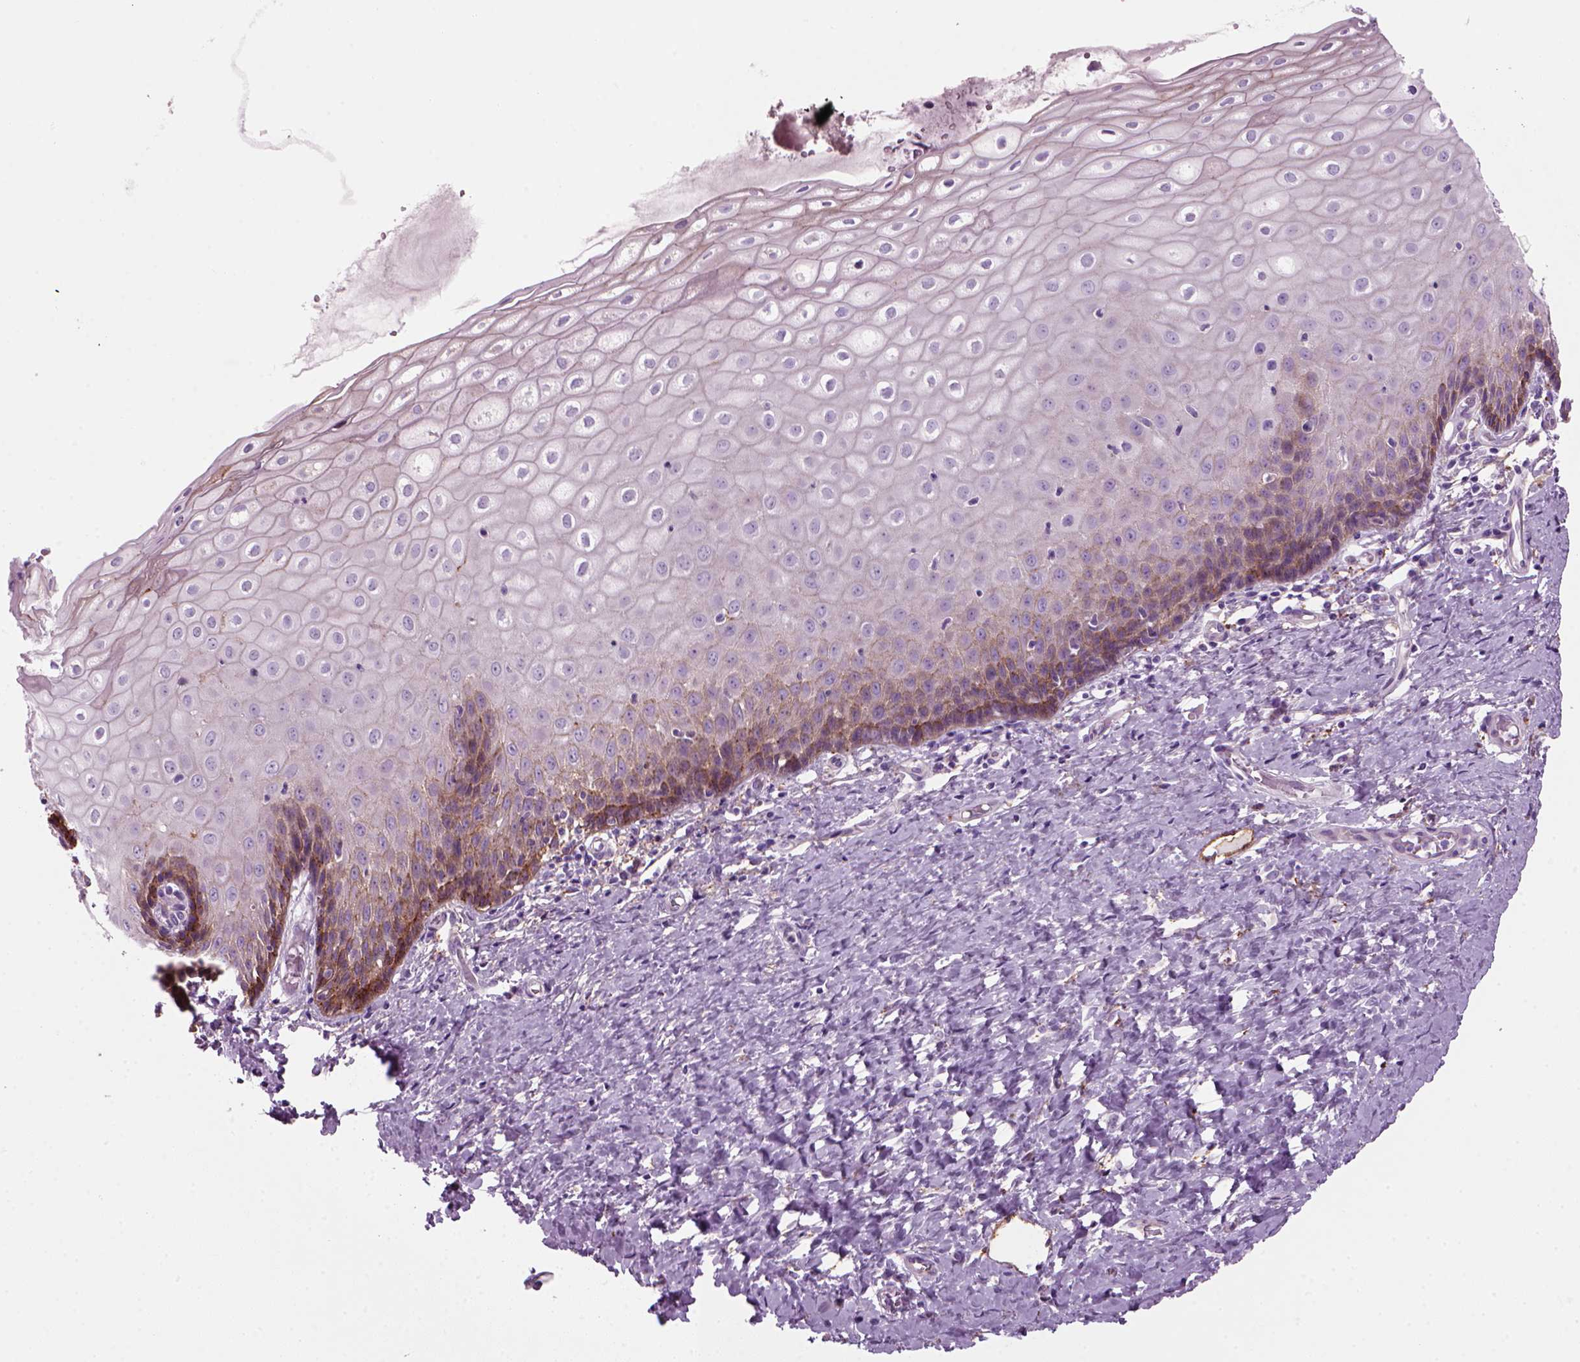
{"staining": {"intensity": "negative", "quantity": "none", "location": "none"}, "tissue": "cervix", "cell_type": "Glandular cells", "image_type": "normal", "snomed": [{"axis": "morphology", "description": "Normal tissue, NOS"}, {"axis": "topography", "description": "Cervix"}], "caption": "DAB immunohistochemical staining of unremarkable human cervix displays no significant staining in glandular cells.", "gene": "MARCKS", "patient": {"sex": "female", "age": 37}}